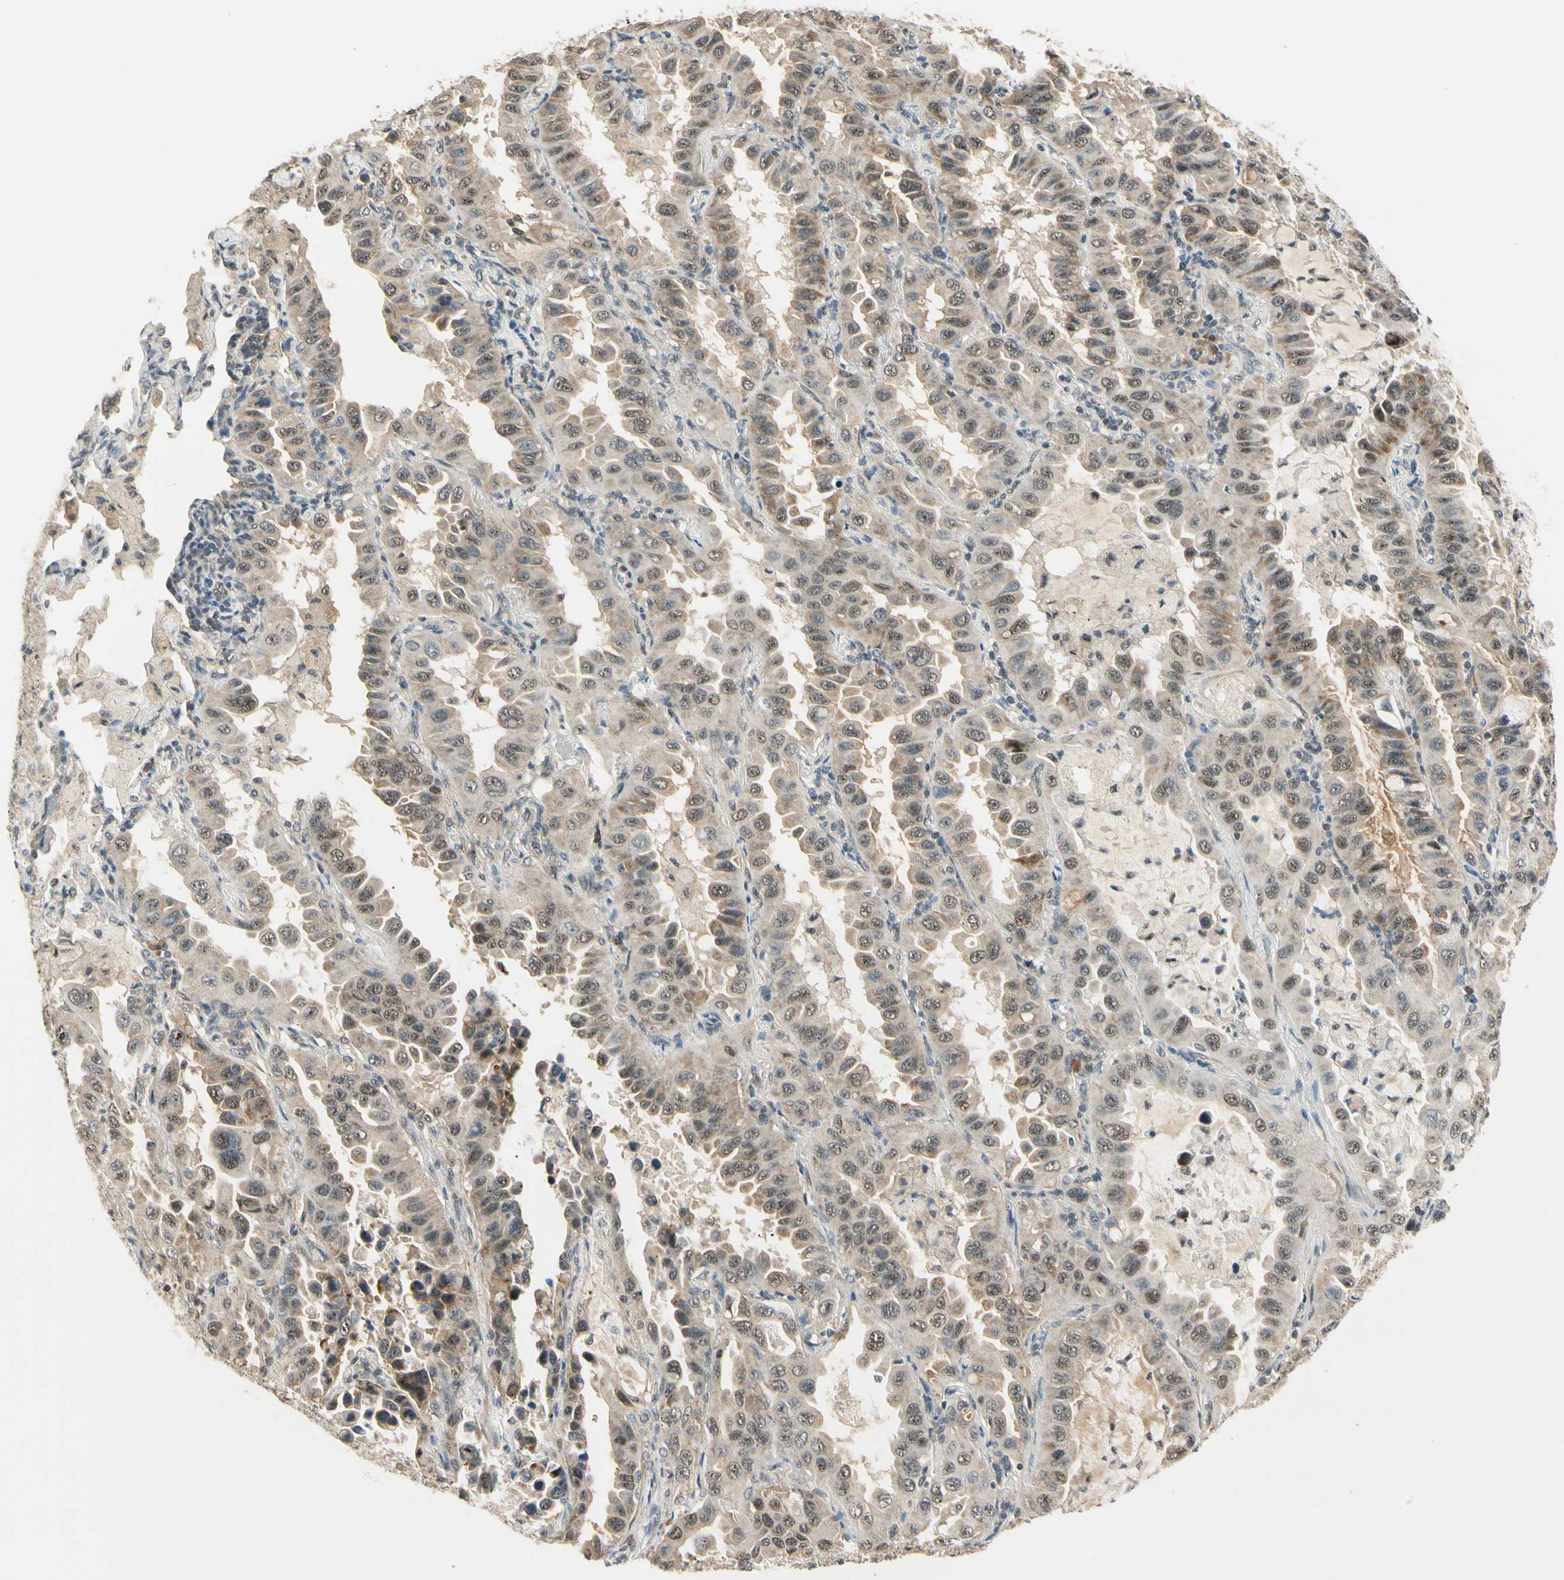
{"staining": {"intensity": "moderate", "quantity": ">75%", "location": "cytoplasmic/membranous"}, "tissue": "lung cancer", "cell_type": "Tumor cells", "image_type": "cancer", "snomed": [{"axis": "morphology", "description": "Adenocarcinoma, NOS"}, {"axis": "topography", "description": "Lung"}], "caption": "A medium amount of moderate cytoplasmic/membranous expression is identified in approximately >75% of tumor cells in lung cancer tissue. (DAB (3,3'-diaminobenzidine) = brown stain, brightfield microscopy at high magnification).", "gene": "MCPH1", "patient": {"sex": "male", "age": 64}}